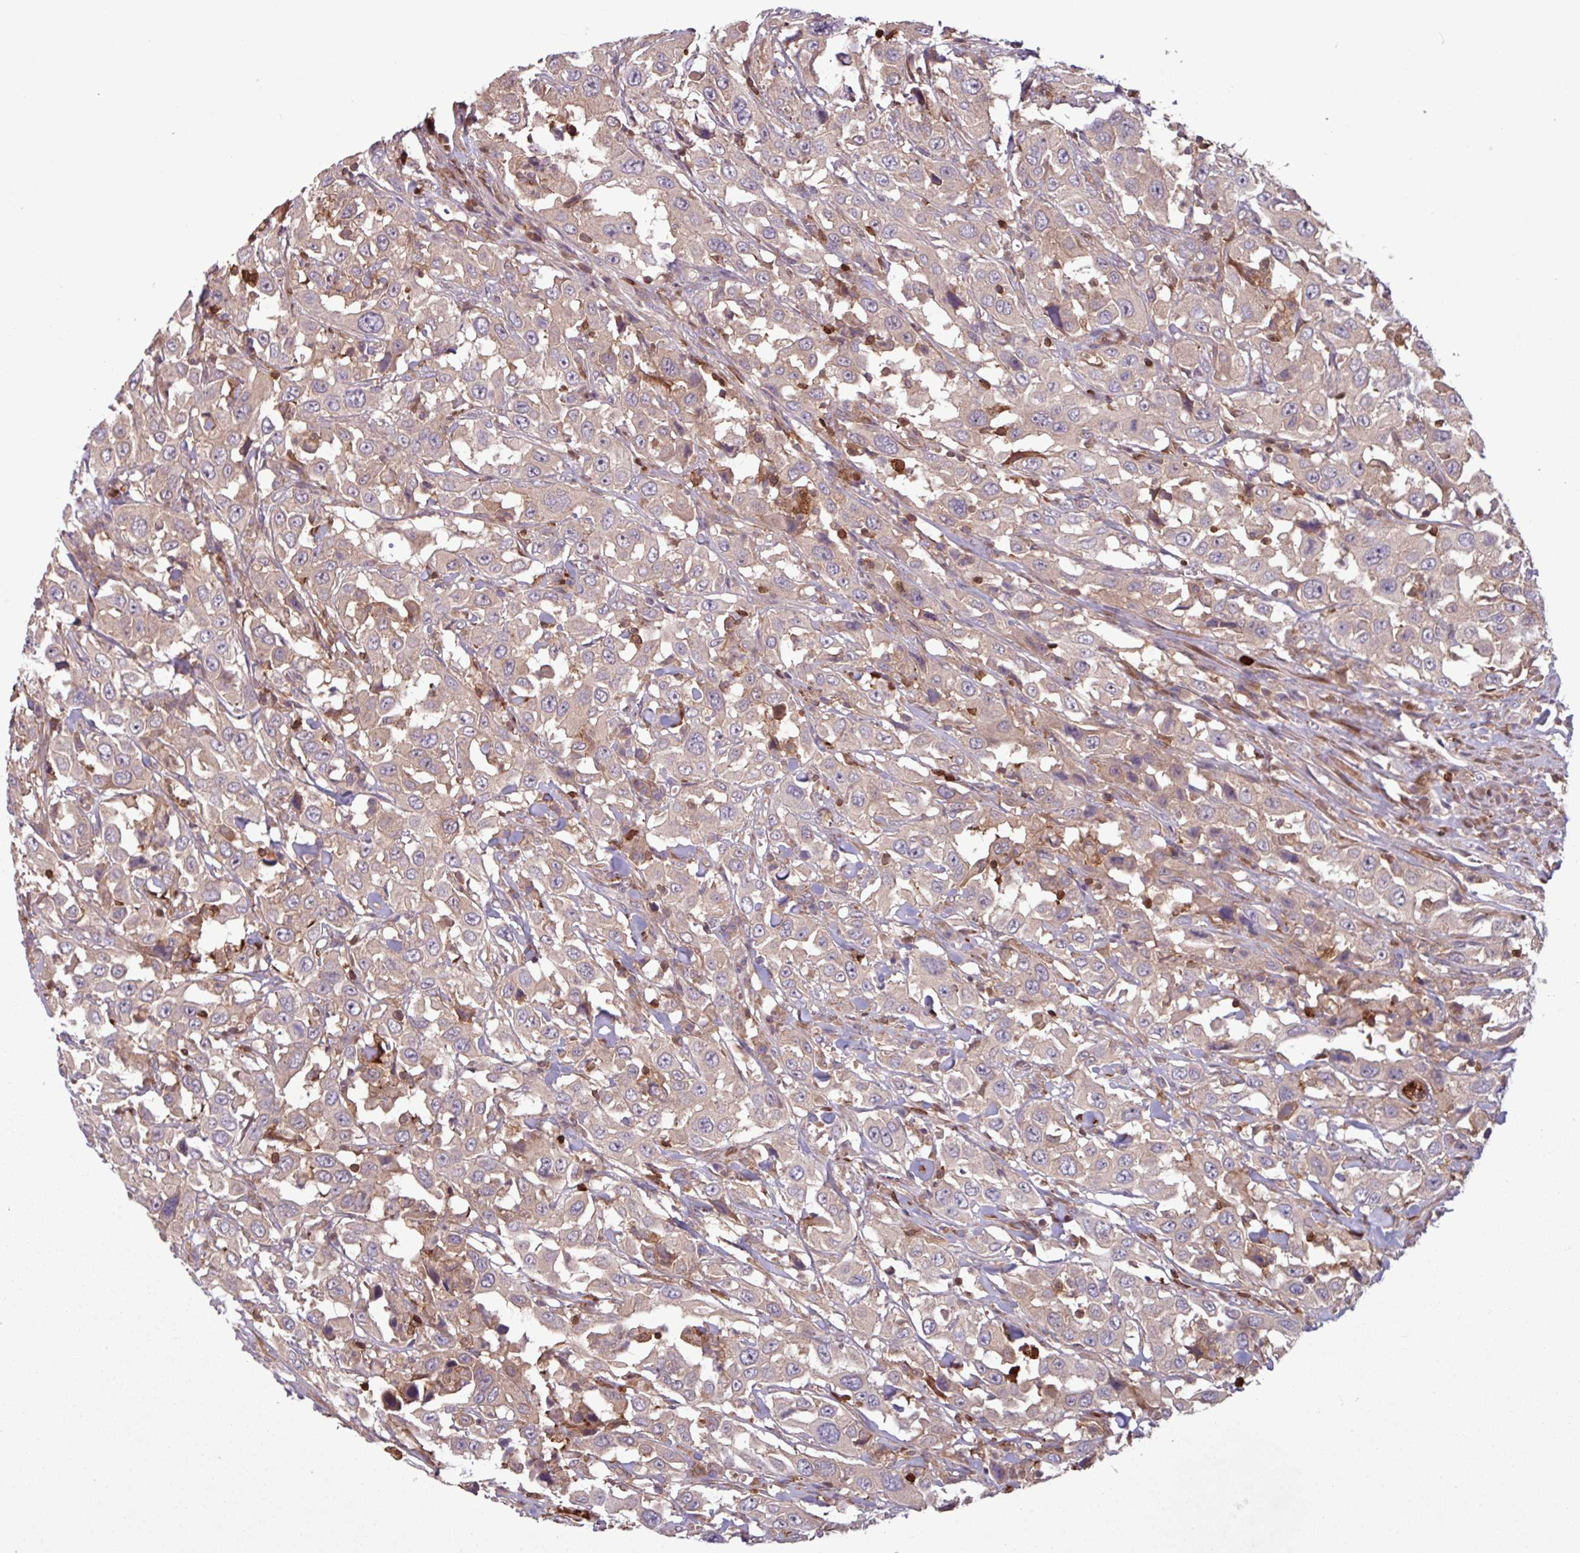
{"staining": {"intensity": "weak", "quantity": "25%-75%", "location": "cytoplasmic/membranous"}, "tissue": "urothelial cancer", "cell_type": "Tumor cells", "image_type": "cancer", "snomed": [{"axis": "morphology", "description": "Urothelial carcinoma, High grade"}, {"axis": "topography", "description": "Urinary bladder"}], "caption": "This micrograph shows immunohistochemistry (IHC) staining of urothelial carcinoma (high-grade), with low weak cytoplasmic/membranous positivity in approximately 25%-75% of tumor cells.", "gene": "SEC61G", "patient": {"sex": "male", "age": 61}}